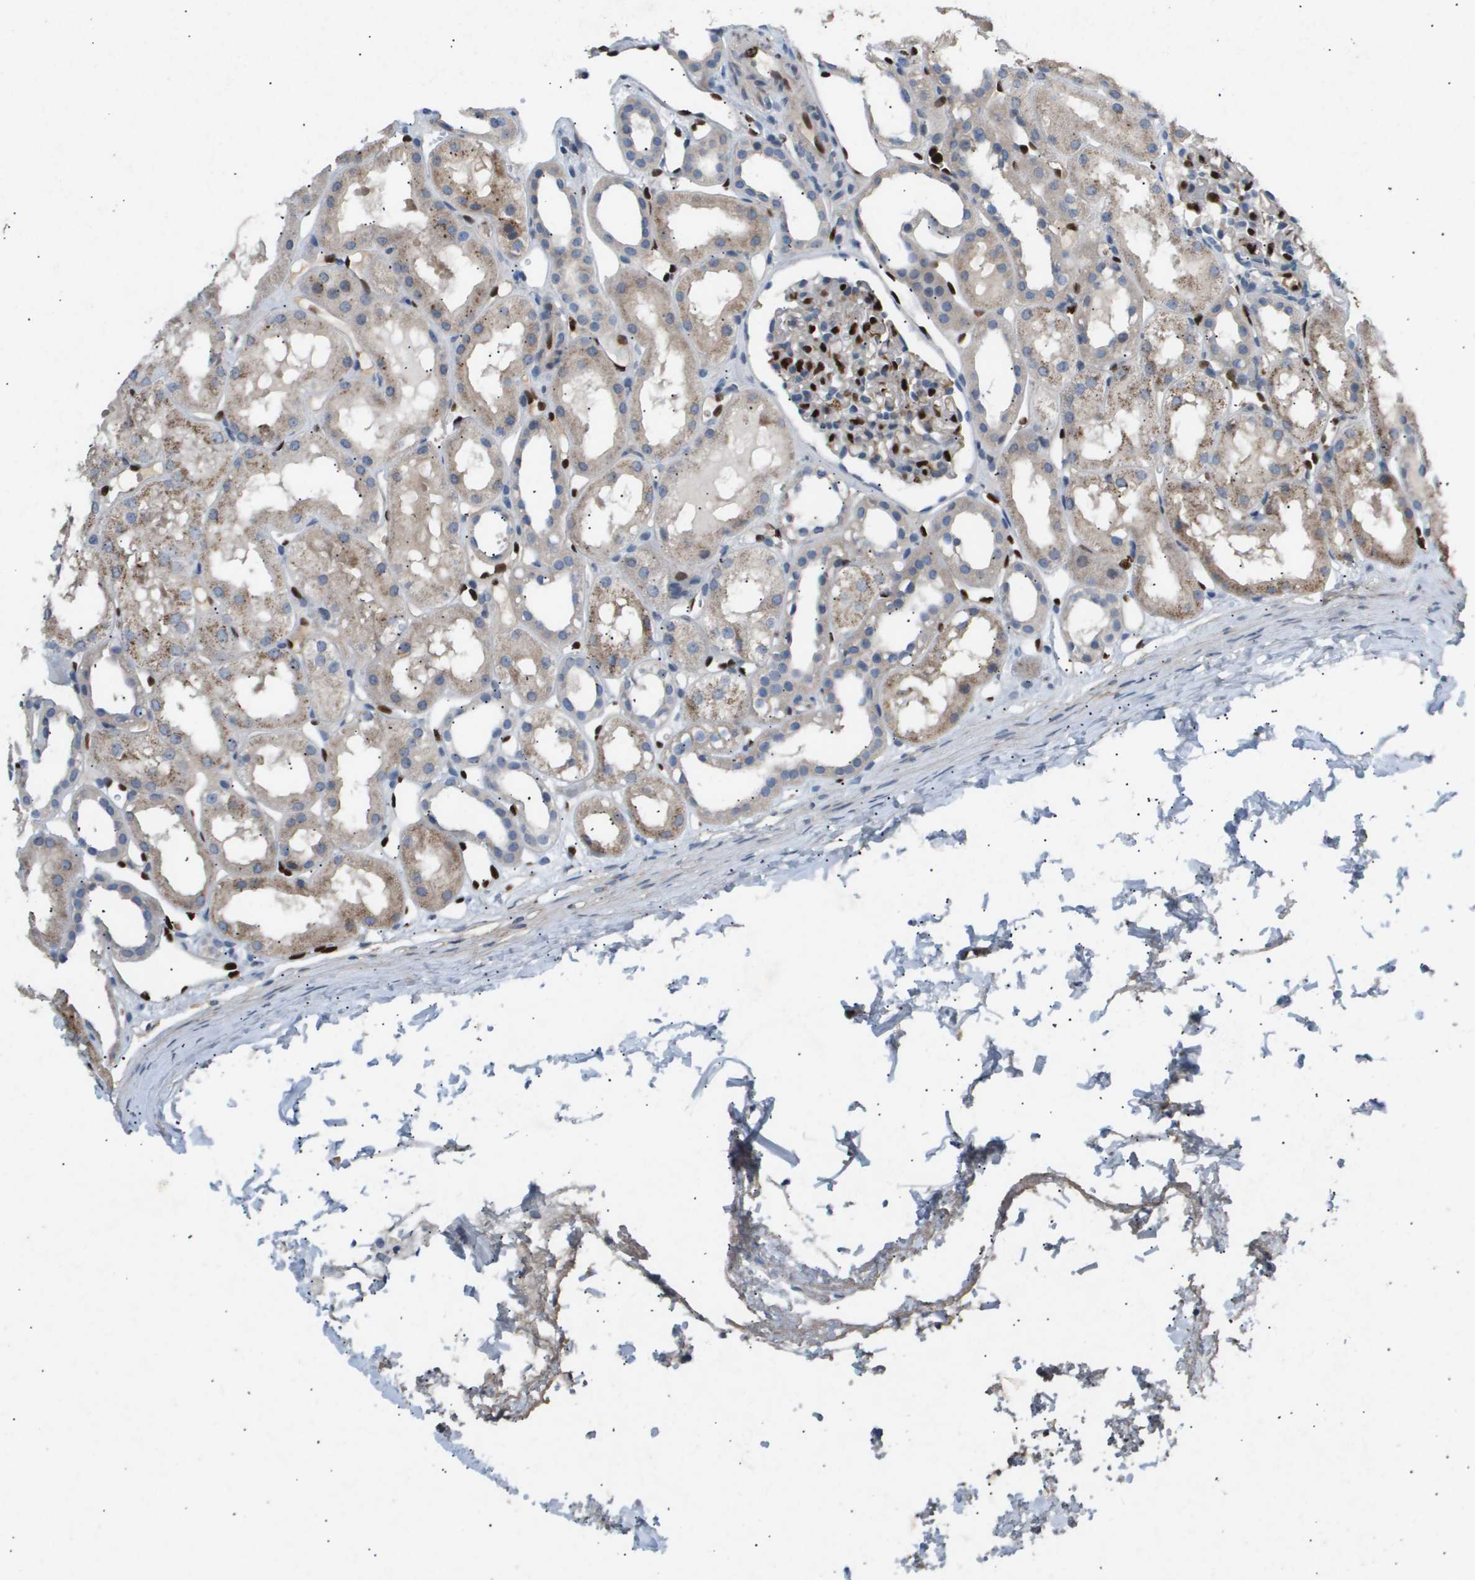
{"staining": {"intensity": "moderate", "quantity": "25%-75%", "location": "nuclear"}, "tissue": "kidney", "cell_type": "Cells in glomeruli", "image_type": "normal", "snomed": [{"axis": "morphology", "description": "Normal tissue, NOS"}, {"axis": "topography", "description": "Kidney"}, {"axis": "topography", "description": "Urinary bladder"}], "caption": "A medium amount of moderate nuclear expression is identified in approximately 25%-75% of cells in glomeruli in normal kidney.", "gene": "ERG", "patient": {"sex": "male", "age": 16}}